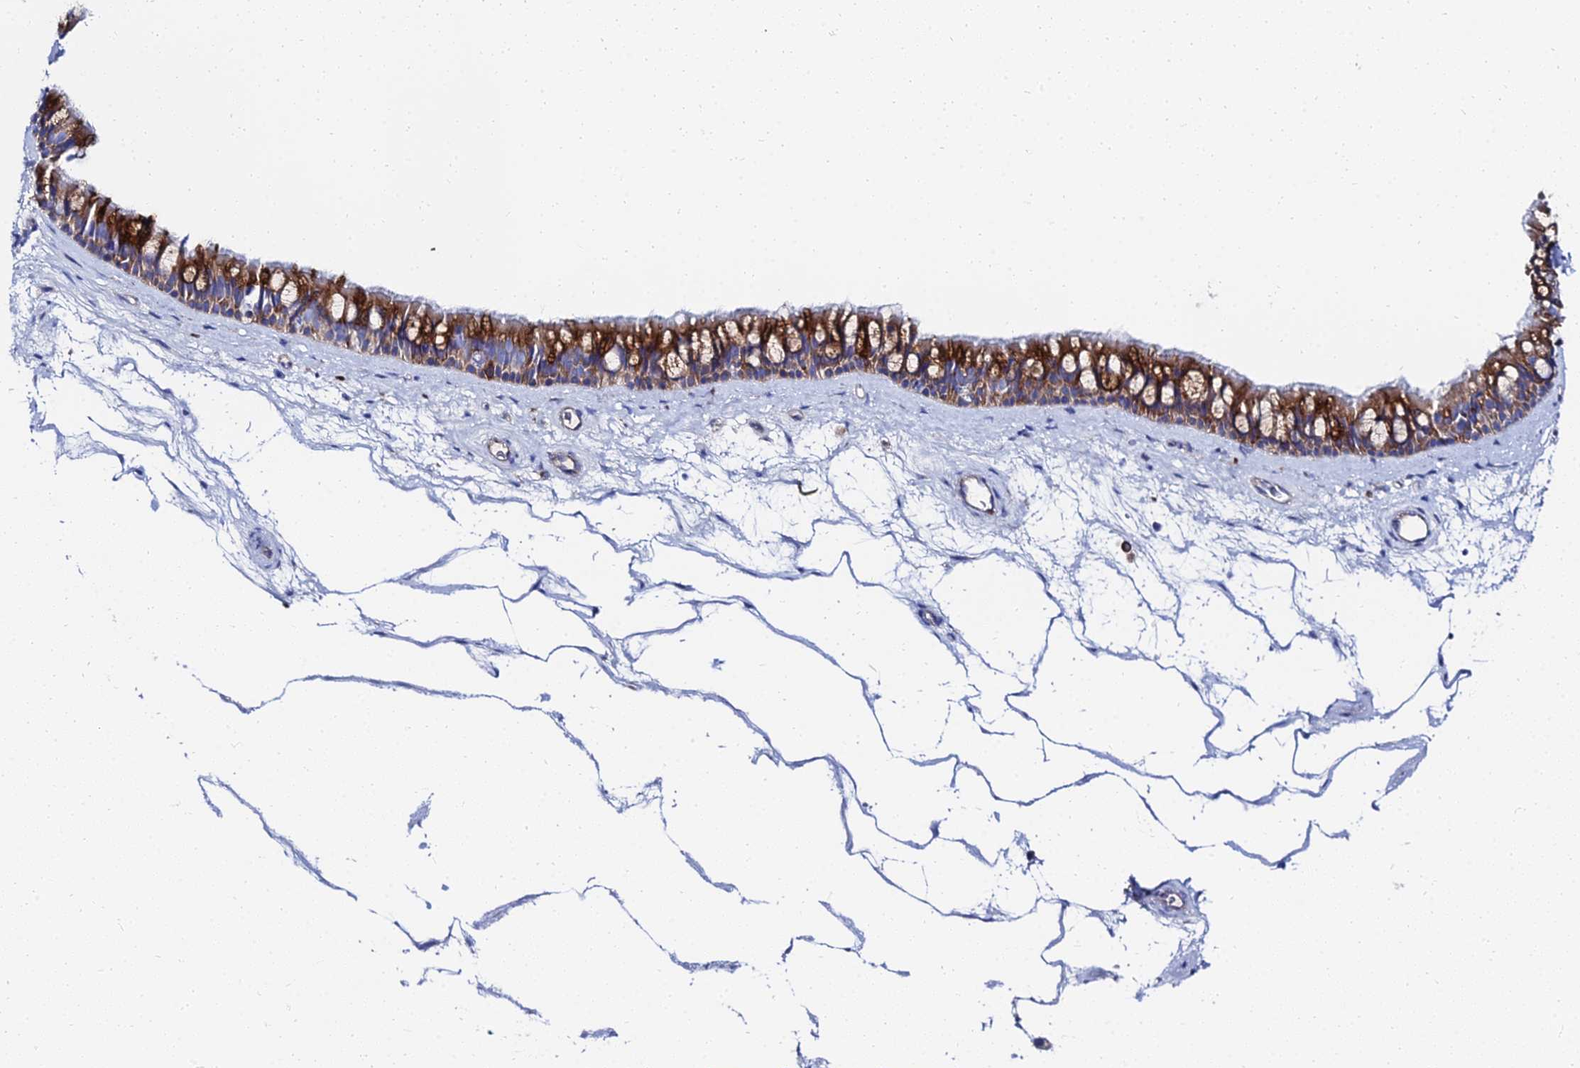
{"staining": {"intensity": "strong", "quantity": "25%-75%", "location": "cytoplasmic/membranous"}, "tissue": "nasopharynx", "cell_type": "Respiratory epithelial cells", "image_type": "normal", "snomed": [{"axis": "morphology", "description": "Normal tissue, NOS"}, {"axis": "topography", "description": "Nasopharynx"}], "caption": "Immunohistochemistry (DAB) staining of normal nasopharynx reveals strong cytoplasmic/membranous protein expression in approximately 25%-75% of respiratory epithelial cells.", "gene": "PTTG1", "patient": {"sex": "male", "age": 64}}